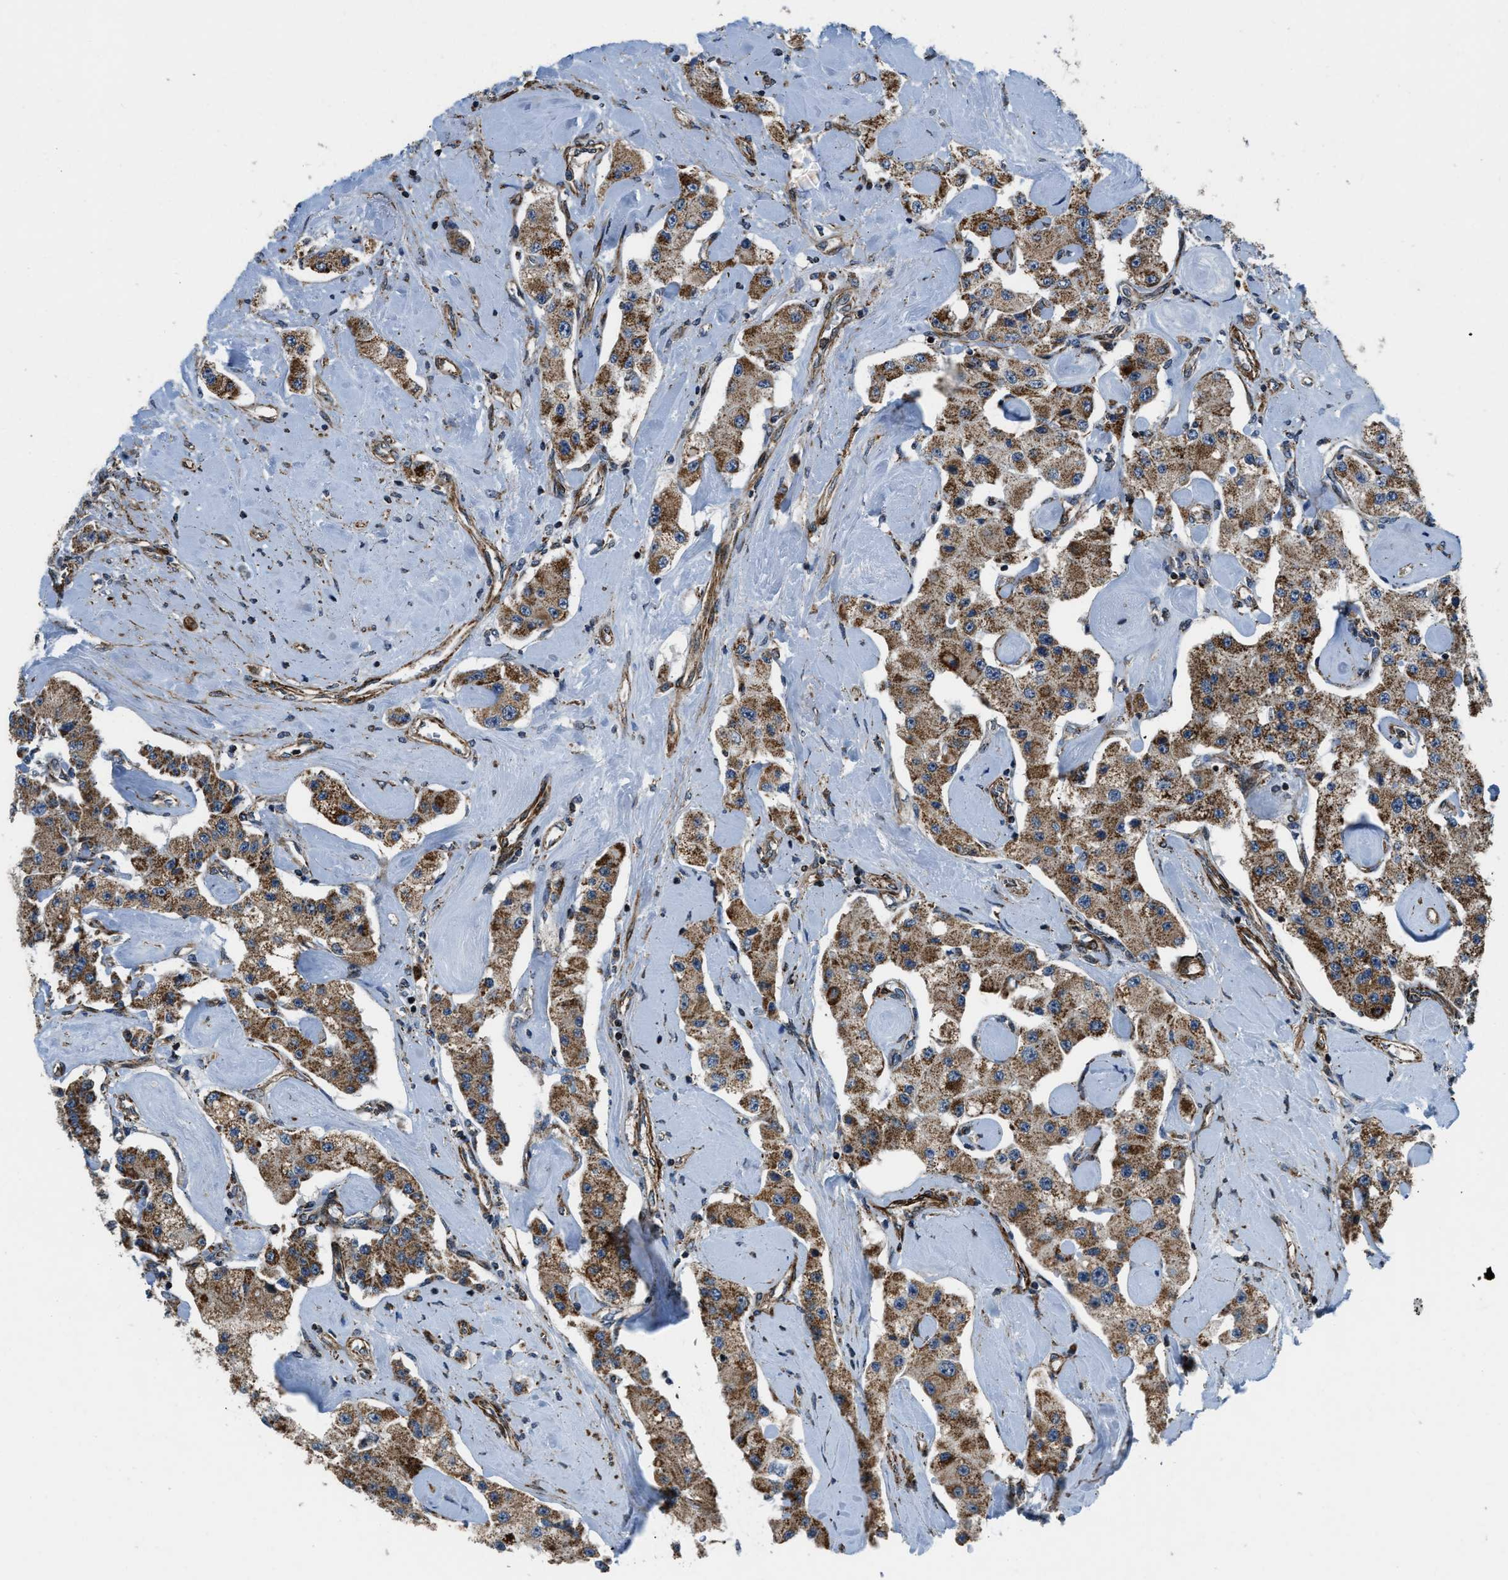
{"staining": {"intensity": "strong", "quantity": ">75%", "location": "cytoplasmic/membranous"}, "tissue": "carcinoid", "cell_type": "Tumor cells", "image_type": "cancer", "snomed": [{"axis": "morphology", "description": "Carcinoid, malignant, NOS"}, {"axis": "topography", "description": "Pancreas"}], "caption": "Brown immunohistochemical staining in human carcinoid displays strong cytoplasmic/membranous expression in approximately >75% of tumor cells.", "gene": "GSDME", "patient": {"sex": "male", "age": 41}}